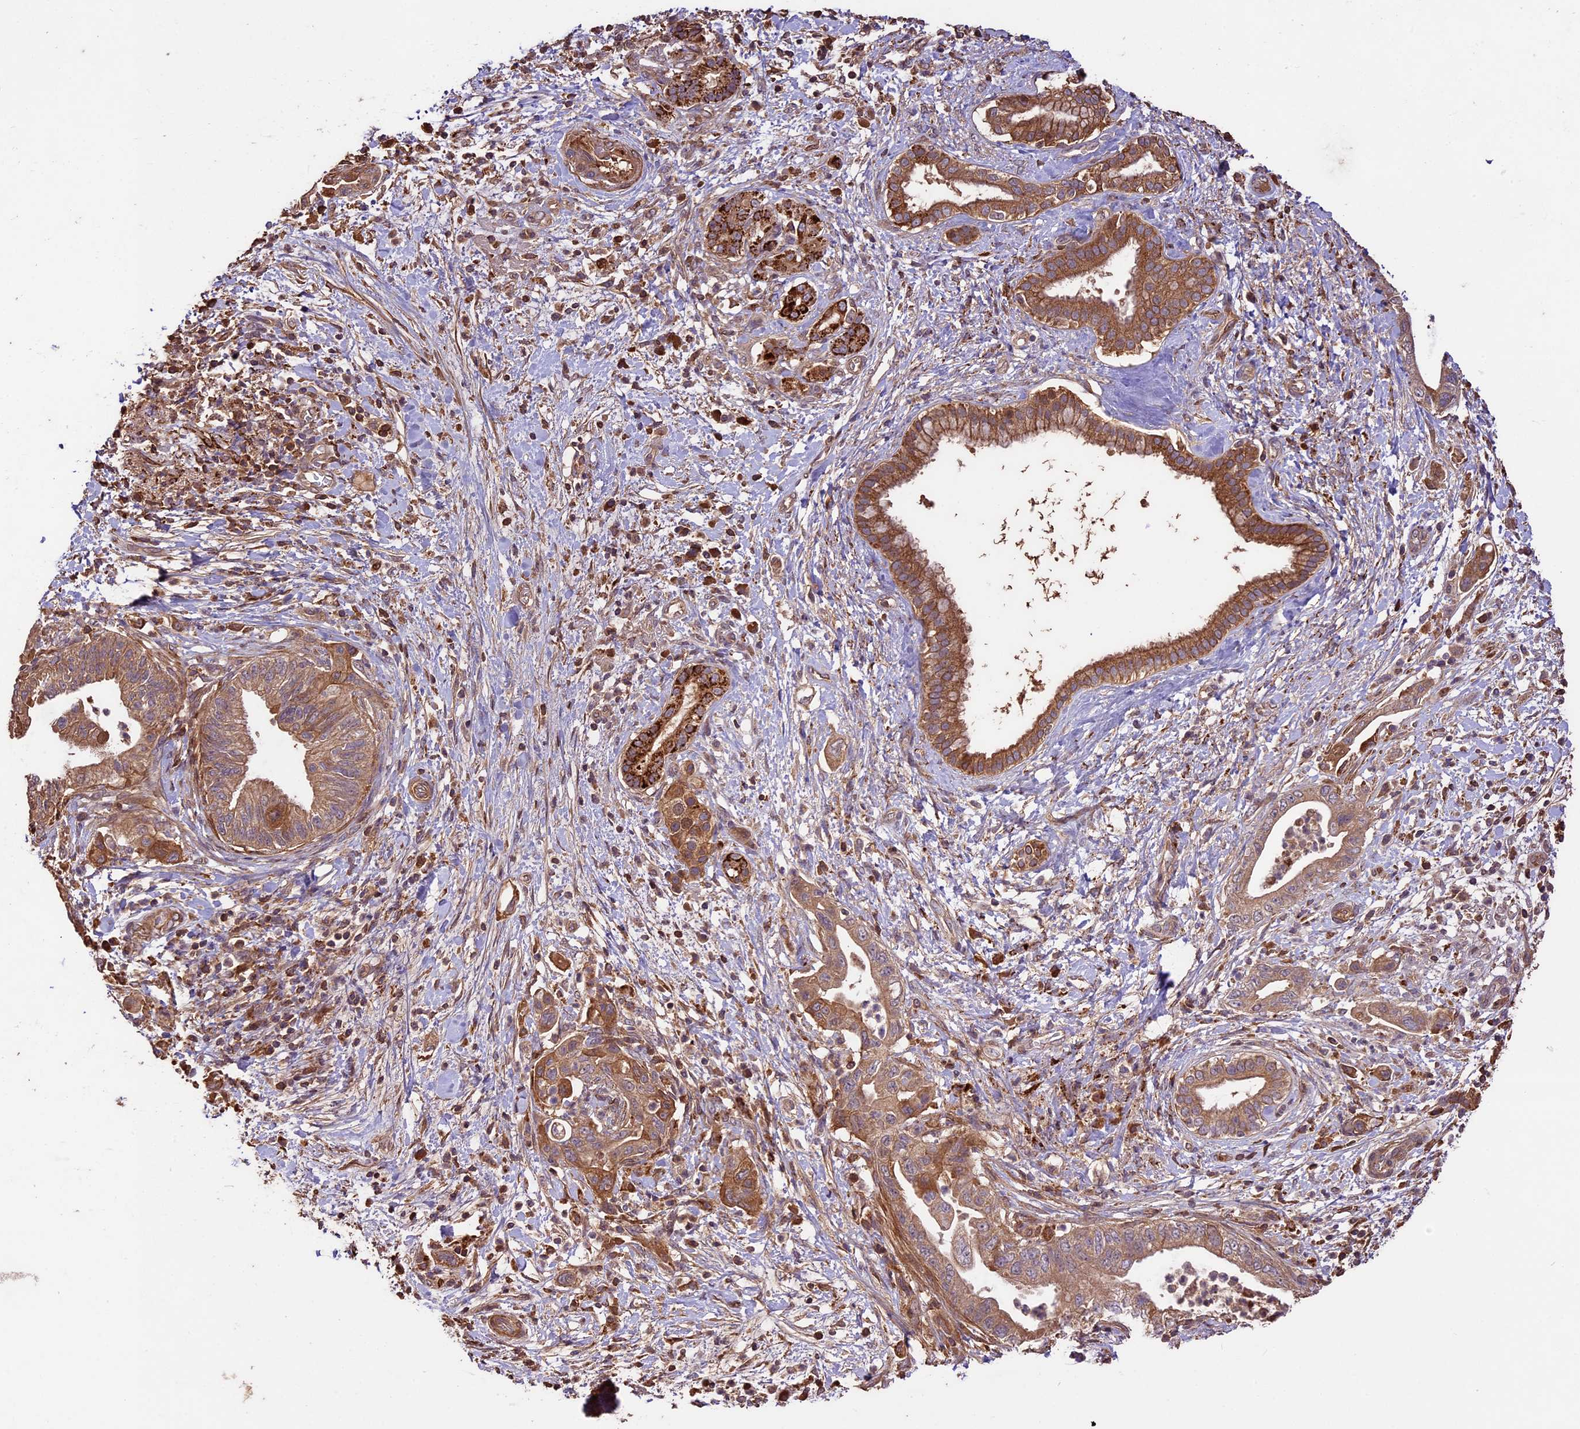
{"staining": {"intensity": "moderate", "quantity": ">75%", "location": "cytoplasmic/membranous"}, "tissue": "pancreatic cancer", "cell_type": "Tumor cells", "image_type": "cancer", "snomed": [{"axis": "morphology", "description": "Adenocarcinoma, NOS"}, {"axis": "topography", "description": "Pancreas"}], "caption": "Moderate cytoplasmic/membranous protein expression is present in approximately >75% of tumor cells in adenocarcinoma (pancreatic).", "gene": "CRLF1", "patient": {"sex": "female", "age": 73}}